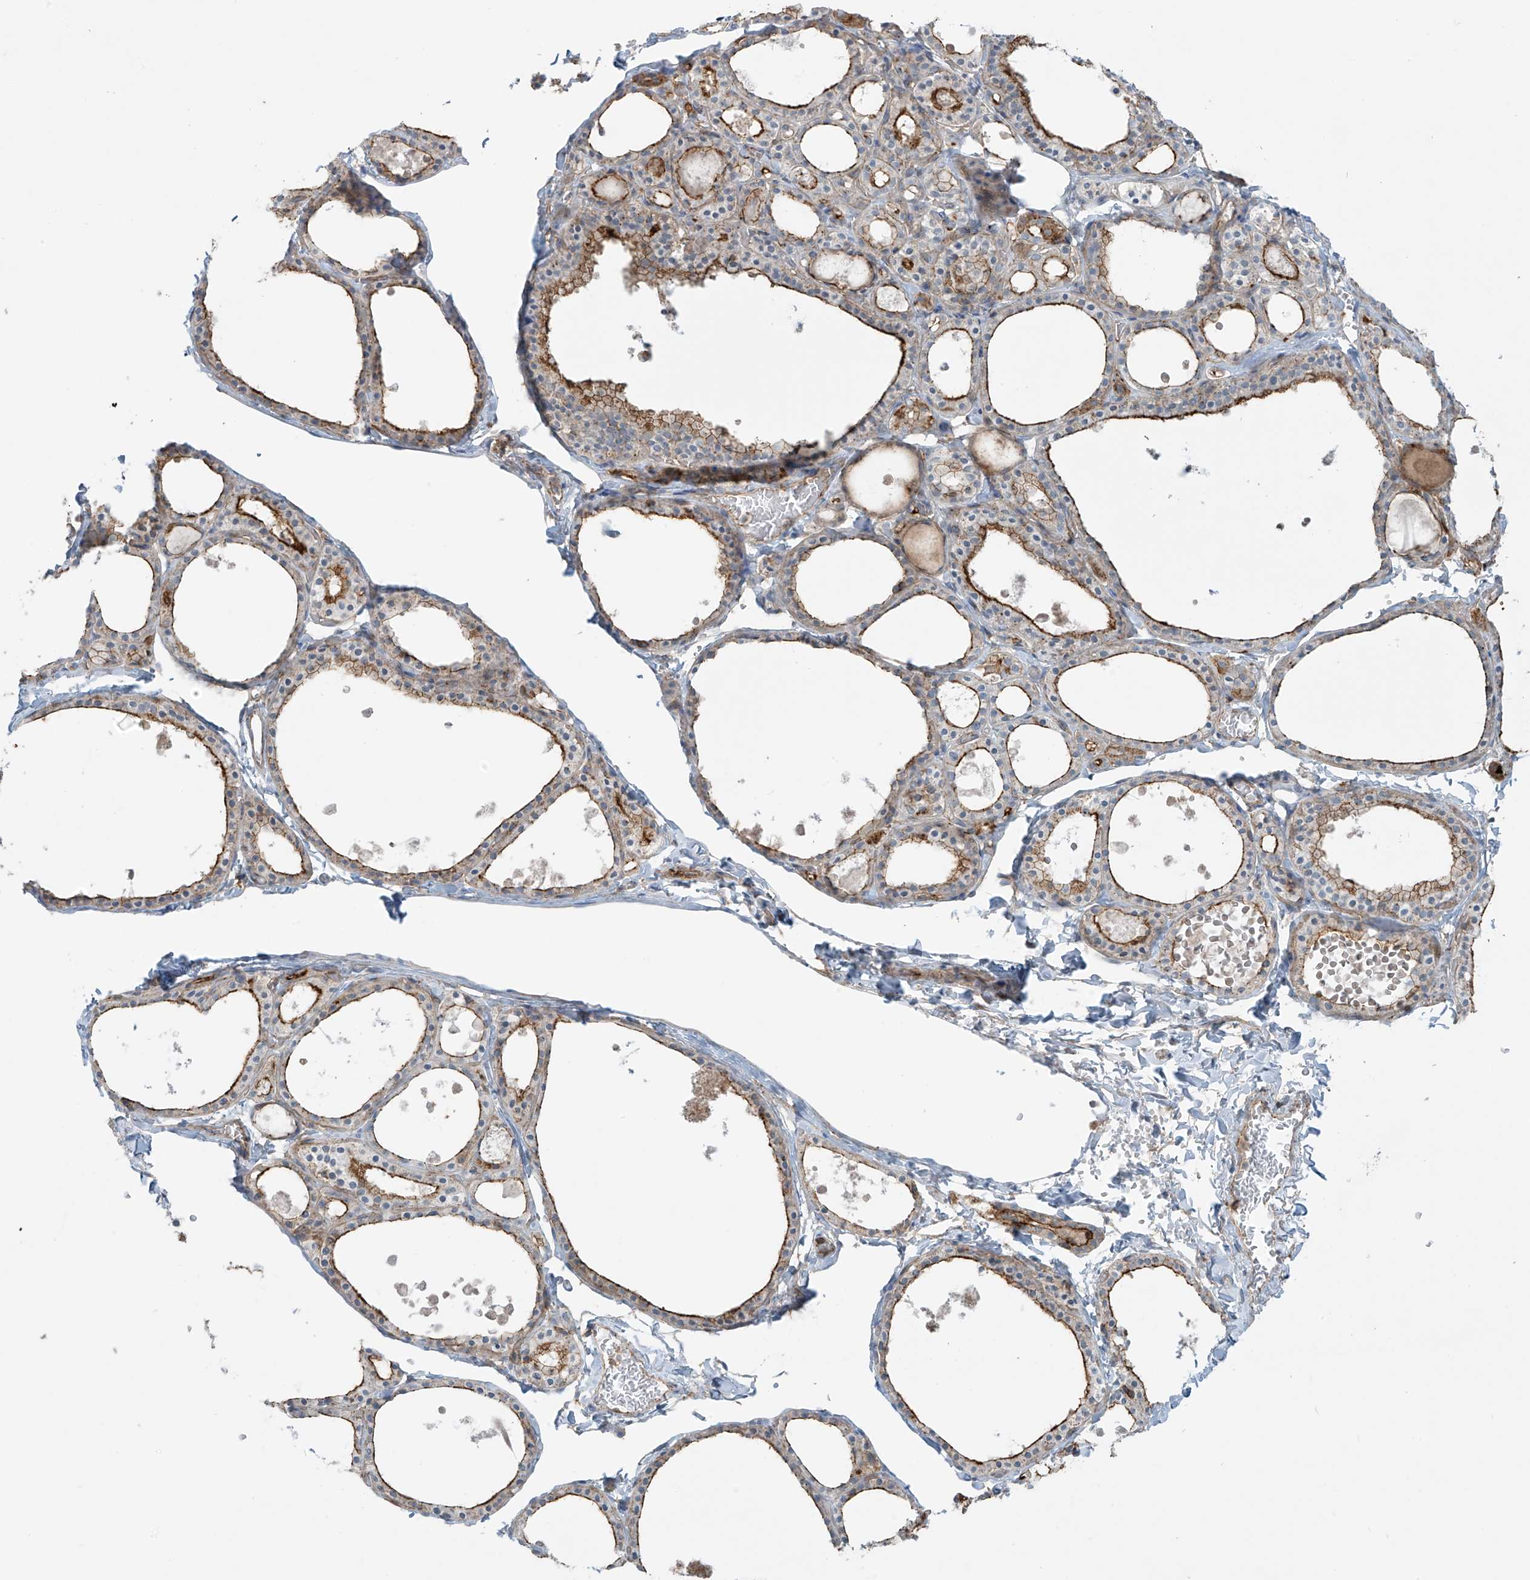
{"staining": {"intensity": "moderate", "quantity": "25%-75%", "location": "cytoplasmic/membranous"}, "tissue": "thyroid gland", "cell_type": "Glandular cells", "image_type": "normal", "snomed": [{"axis": "morphology", "description": "Normal tissue, NOS"}, {"axis": "topography", "description": "Thyroid gland"}], "caption": "Immunohistochemical staining of benign thyroid gland displays moderate cytoplasmic/membranous protein expression in approximately 25%-75% of glandular cells. (Brightfield microscopy of DAB IHC at high magnification).", "gene": "SLC9A2", "patient": {"sex": "male", "age": 56}}